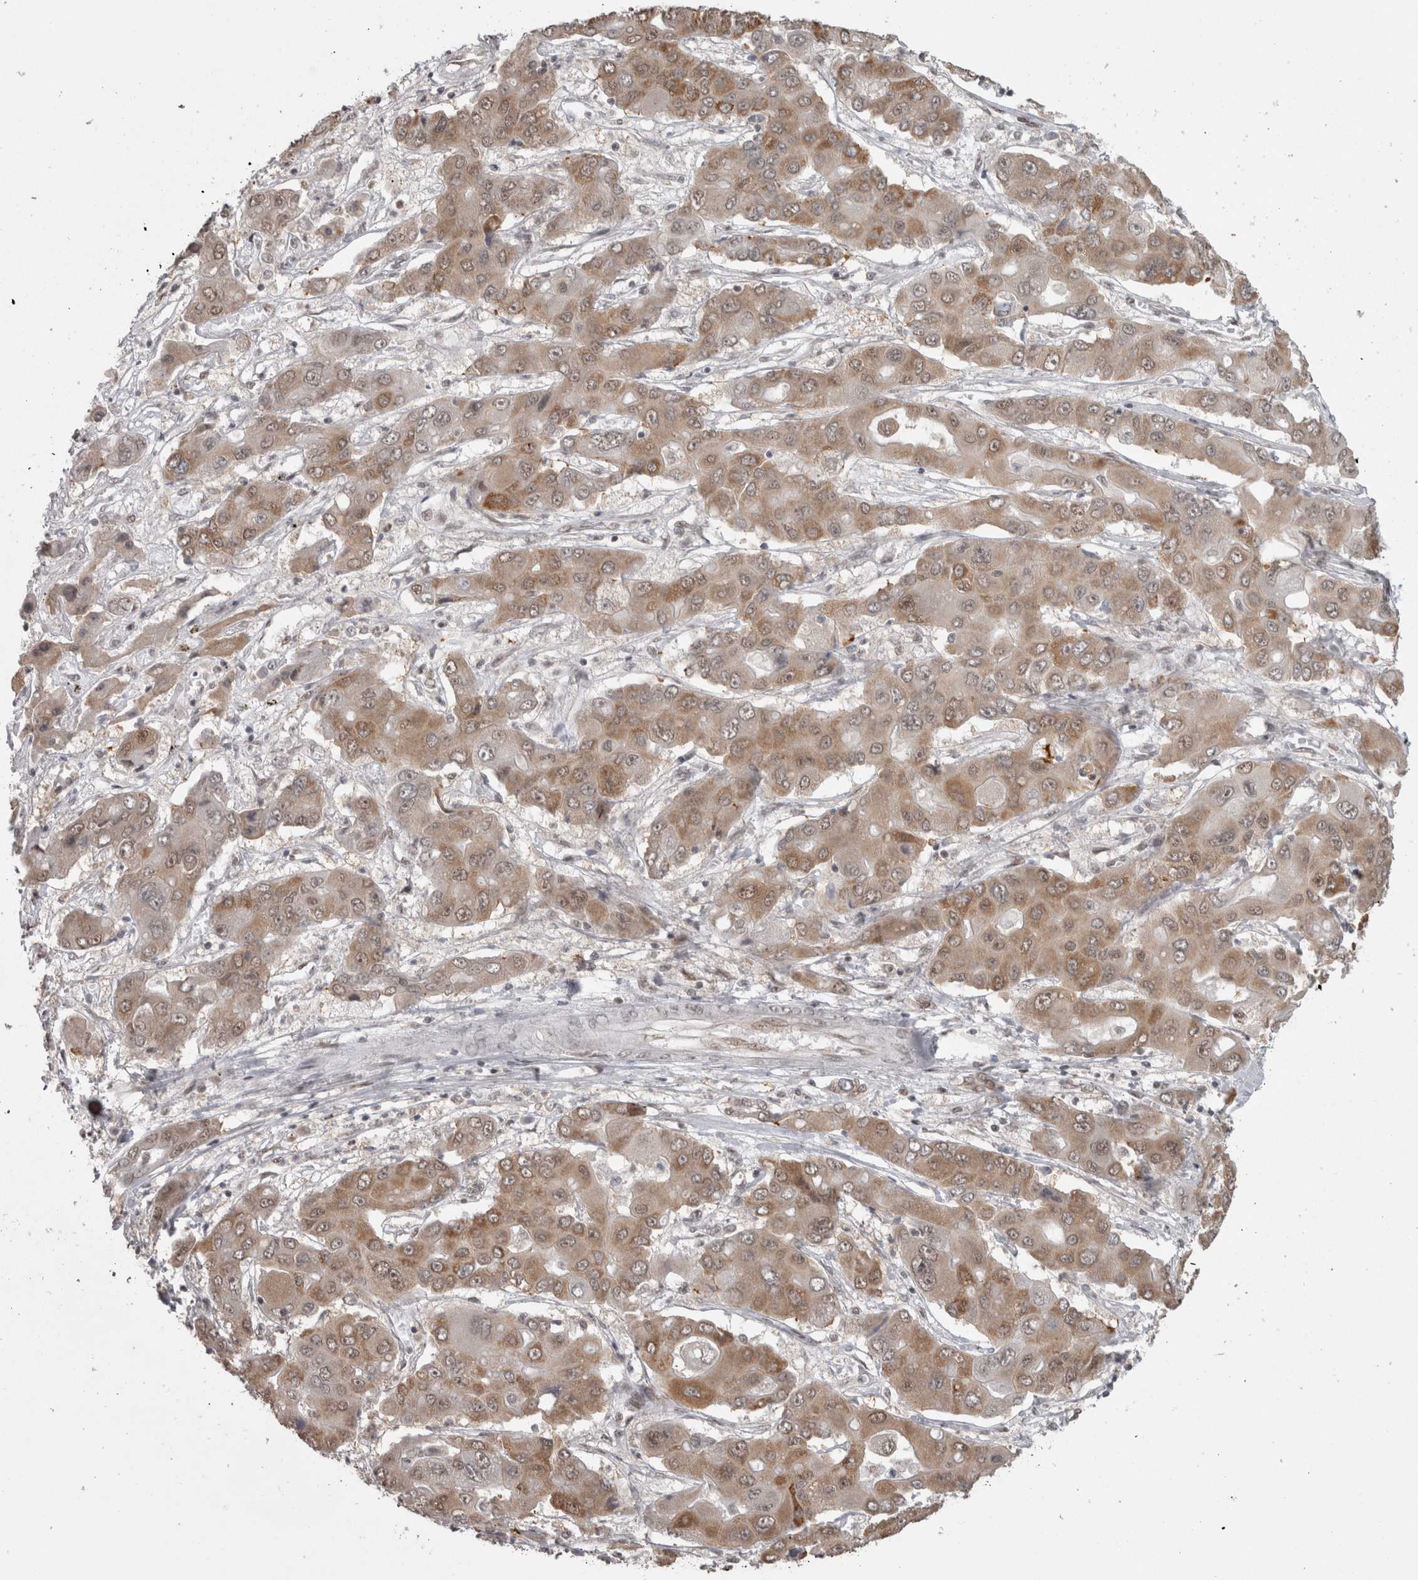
{"staining": {"intensity": "moderate", "quantity": "25%-75%", "location": "cytoplasmic/membranous,nuclear"}, "tissue": "liver cancer", "cell_type": "Tumor cells", "image_type": "cancer", "snomed": [{"axis": "morphology", "description": "Cholangiocarcinoma"}, {"axis": "topography", "description": "Liver"}], "caption": "Moderate cytoplasmic/membranous and nuclear protein staining is appreciated in approximately 25%-75% of tumor cells in cholangiocarcinoma (liver).", "gene": "MICU3", "patient": {"sex": "male", "age": 67}}